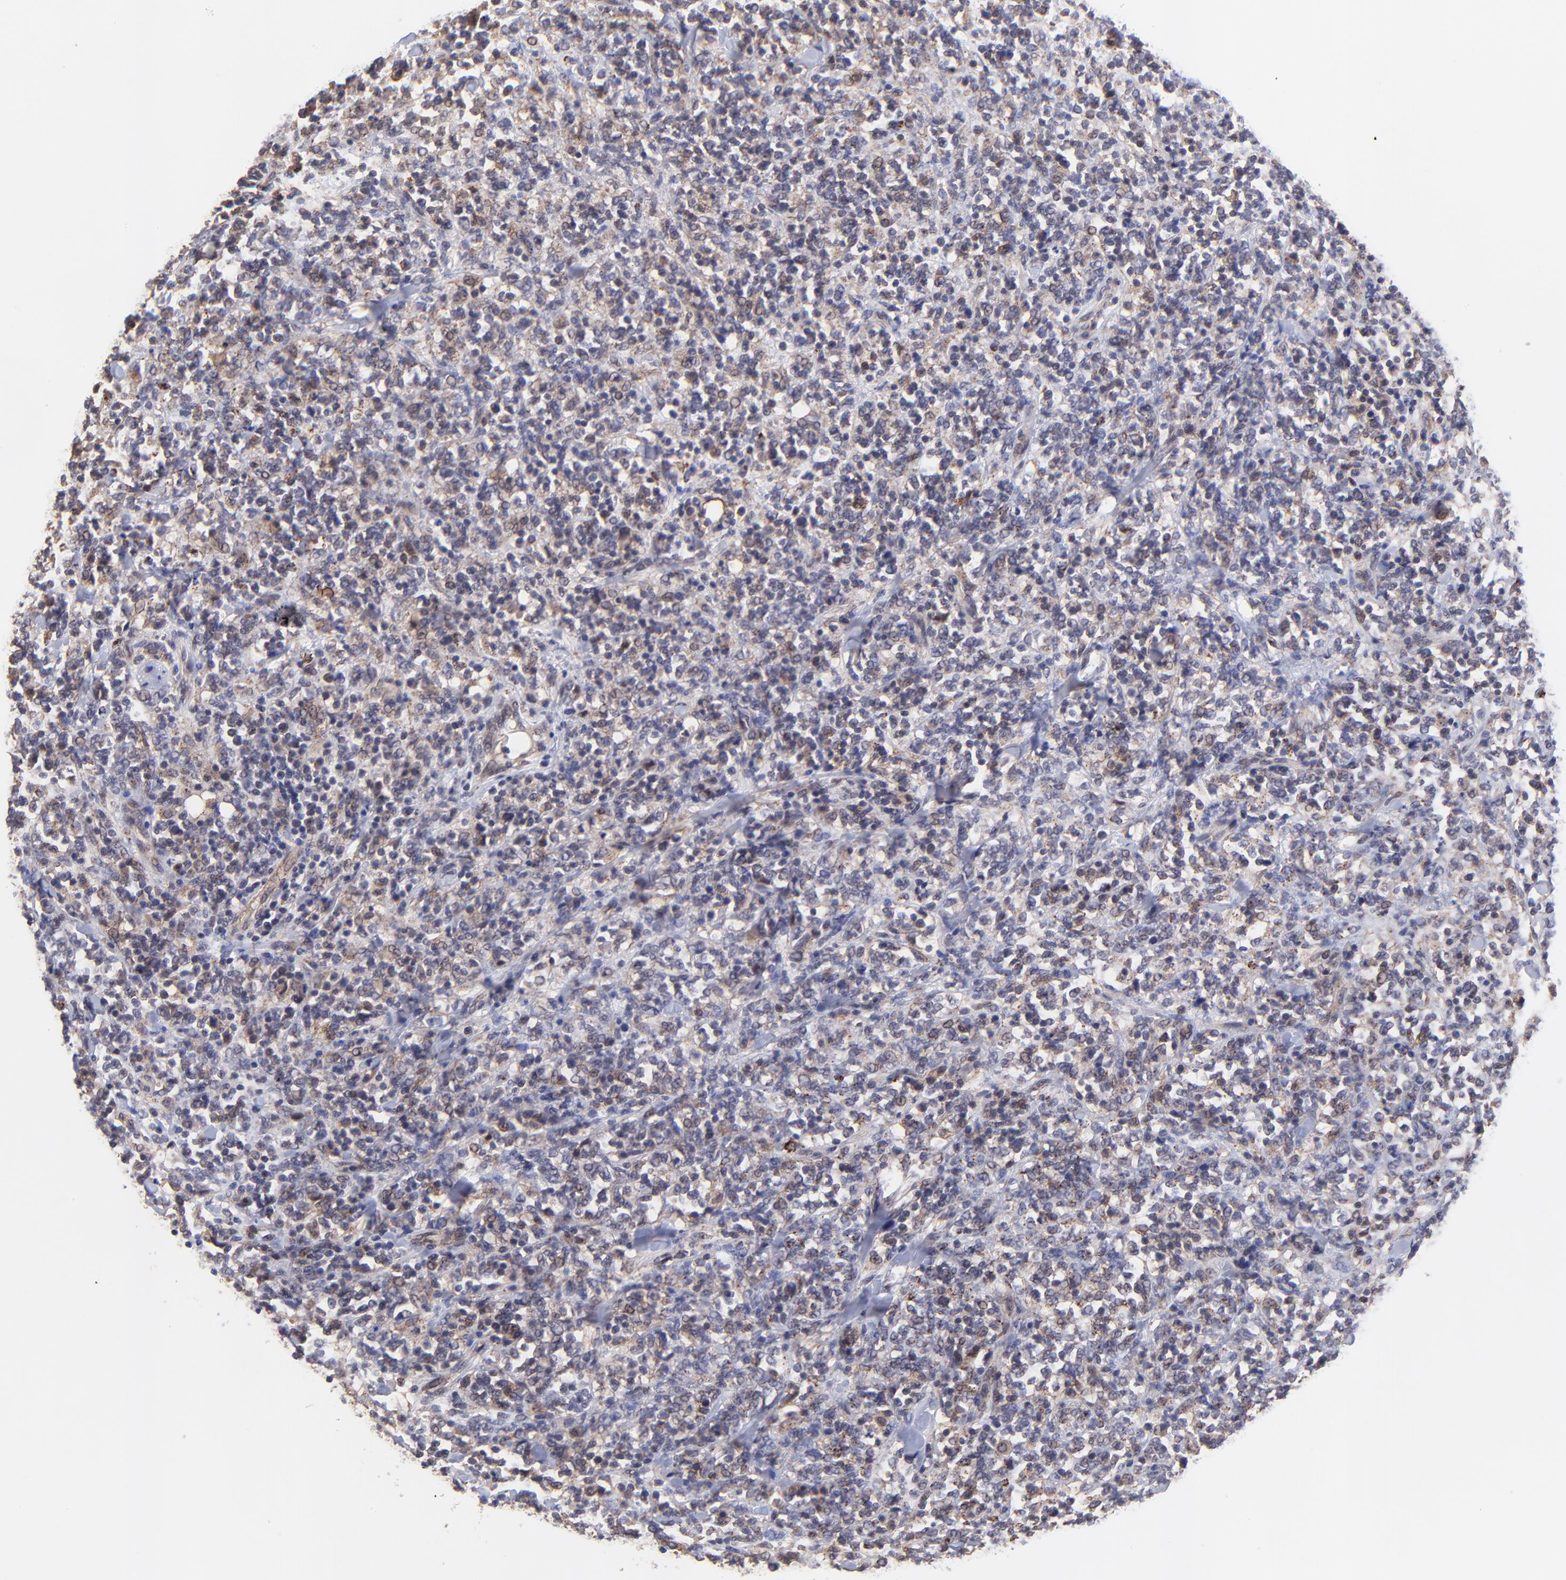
{"staining": {"intensity": "weak", "quantity": ">75%", "location": "cytoplasmic/membranous"}, "tissue": "lymphoma", "cell_type": "Tumor cells", "image_type": "cancer", "snomed": [{"axis": "morphology", "description": "Malignant lymphoma, non-Hodgkin's type, High grade"}, {"axis": "topography", "description": "Soft tissue"}], "caption": "Immunohistochemistry (IHC) (DAB (3,3'-diaminobenzidine)) staining of human lymphoma demonstrates weak cytoplasmic/membranous protein staining in approximately >75% of tumor cells.", "gene": "ZNF747", "patient": {"sex": "male", "age": 18}}